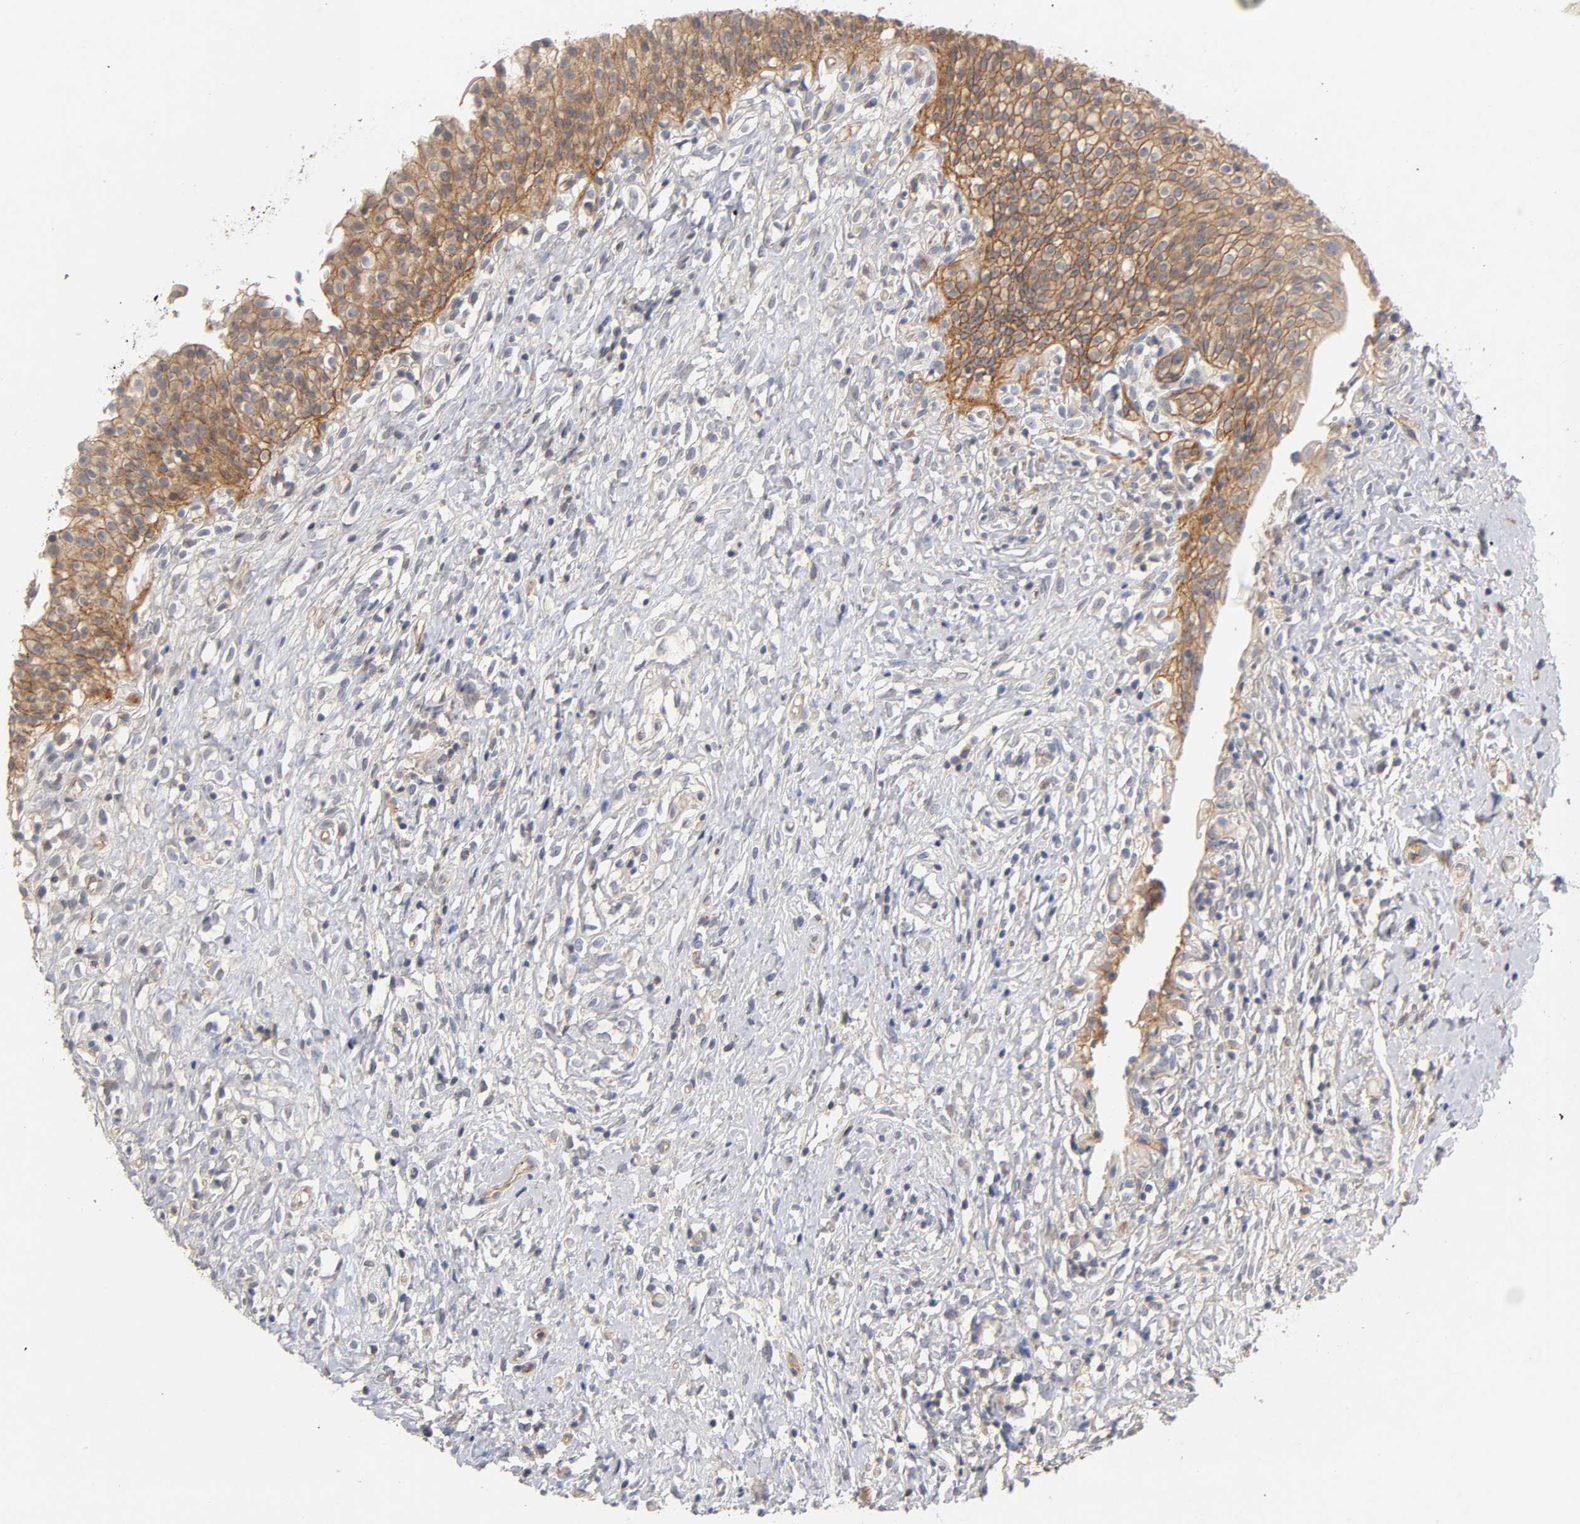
{"staining": {"intensity": "moderate", "quantity": ">75%", "location": "cytoplasmic/membranous"}, "tissue": "urinary bladder", "cell_type": "Urothelial cells", "image_type": "normal", "snomed": [{"axis": "morphology", "description": "Normal tissue, NOS"}, {"axis": "topography", "description": "Urinary bladder"}], "caption": "Protein analysis of normal urinary bladder demonstrates moderate cytoplasmic/membranous staining in approximately >75% of urothelial cells. (DAB = brown stain, brightfield microscopy at high magnification).", "gene": "PDZD11", "patient": {"sex": "female", "age": 80}}